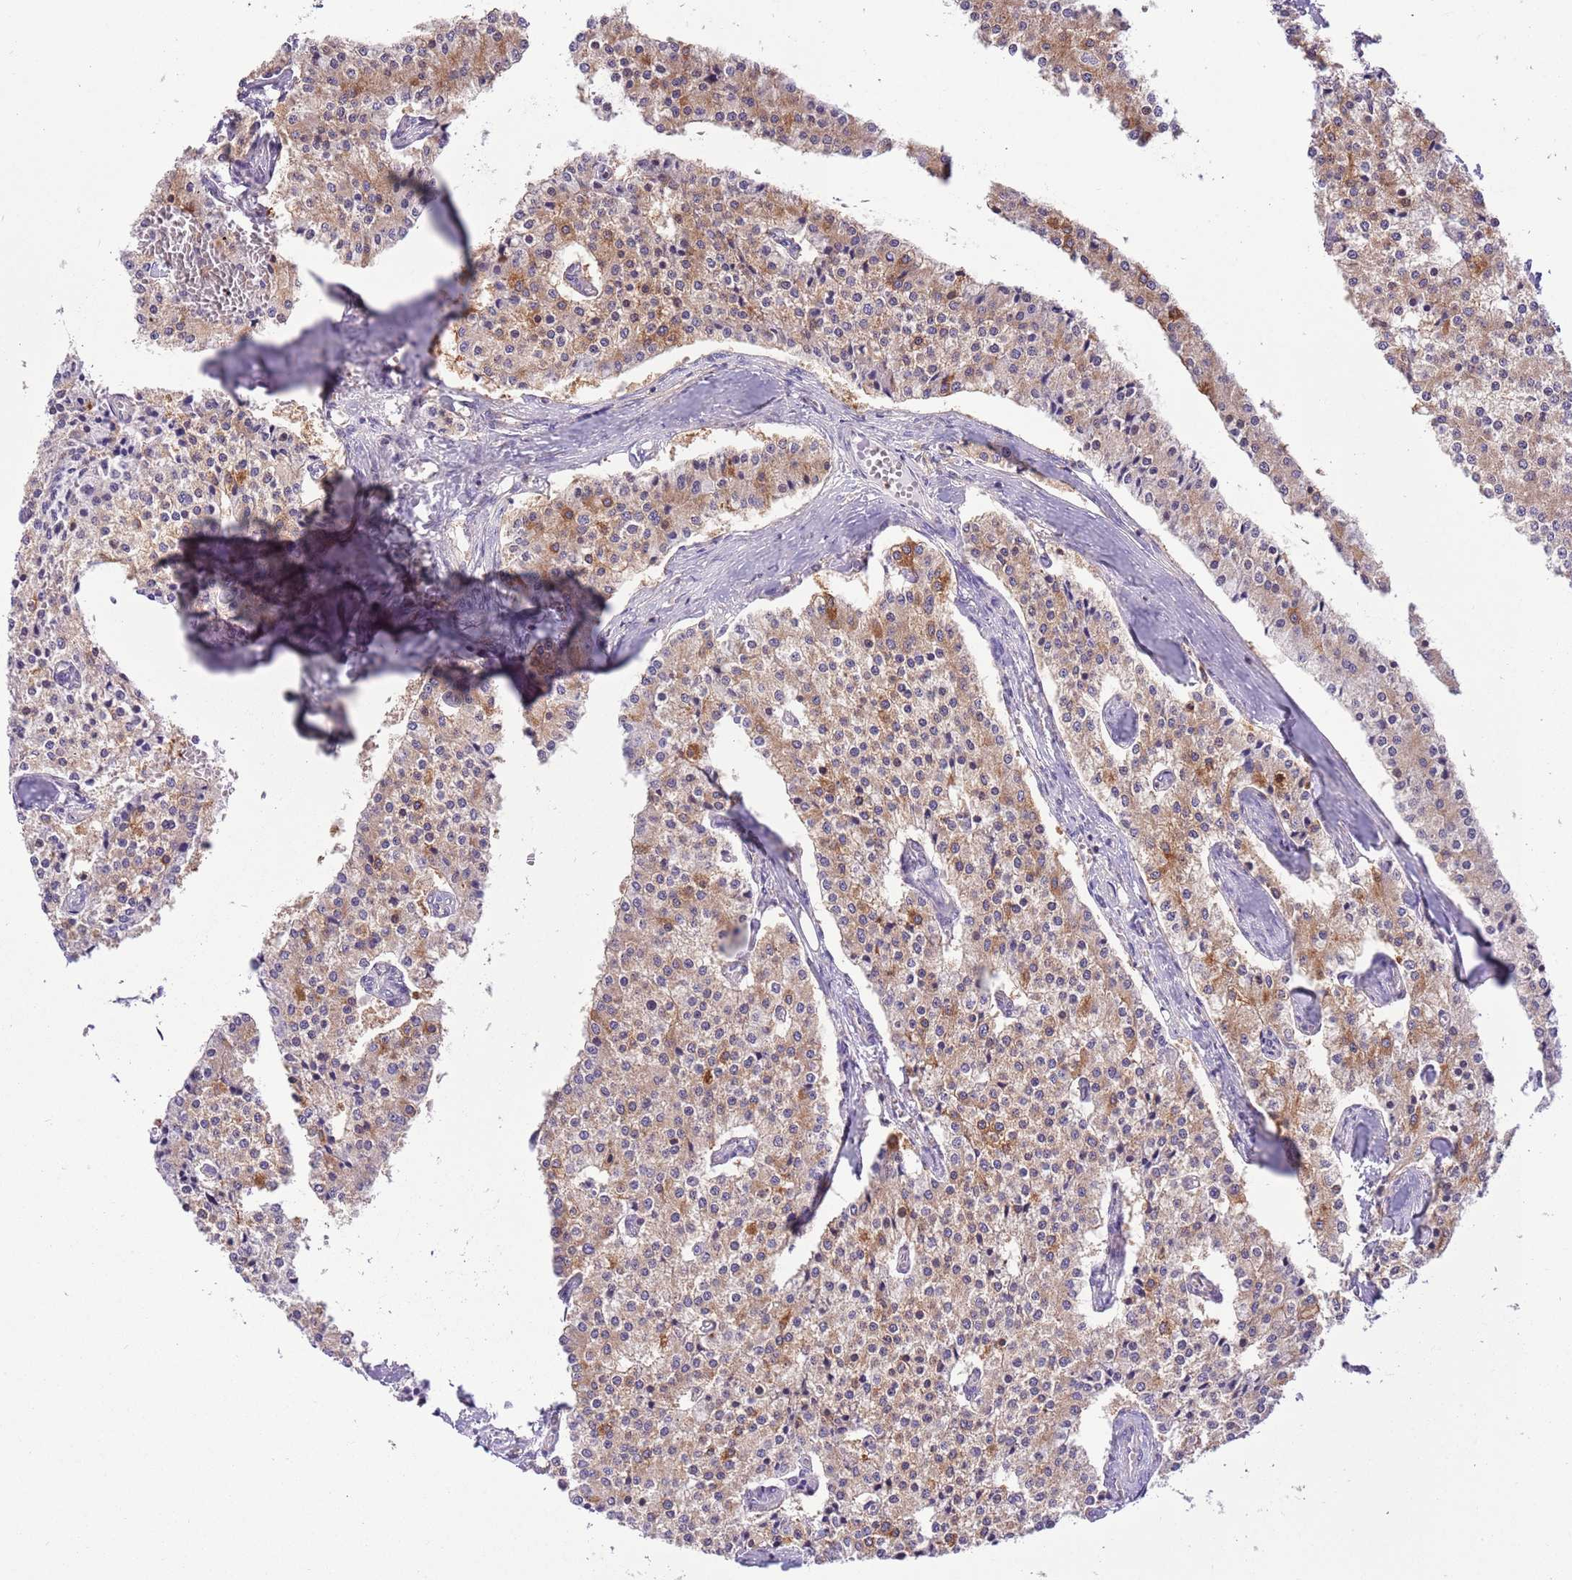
{"staining": {"intensity": "moderate", "quantity": "25%-75%", "location": "cytoplasmic/membranous"}, "tissue": "carcinoid", "cell_type": "Tumor cells", "image_type": "cancer", "snomed": [{"axis": "morphology", "description": "Carcinoid, malignant, NOS"}, {"axis": "topography", "description": "Colon"}], "caption": "Carcinoid stained with a protein marker displays moderate staining in tumor cells.", "gene": "STIP1", "patient": {"sex": "female", "age": 52}}